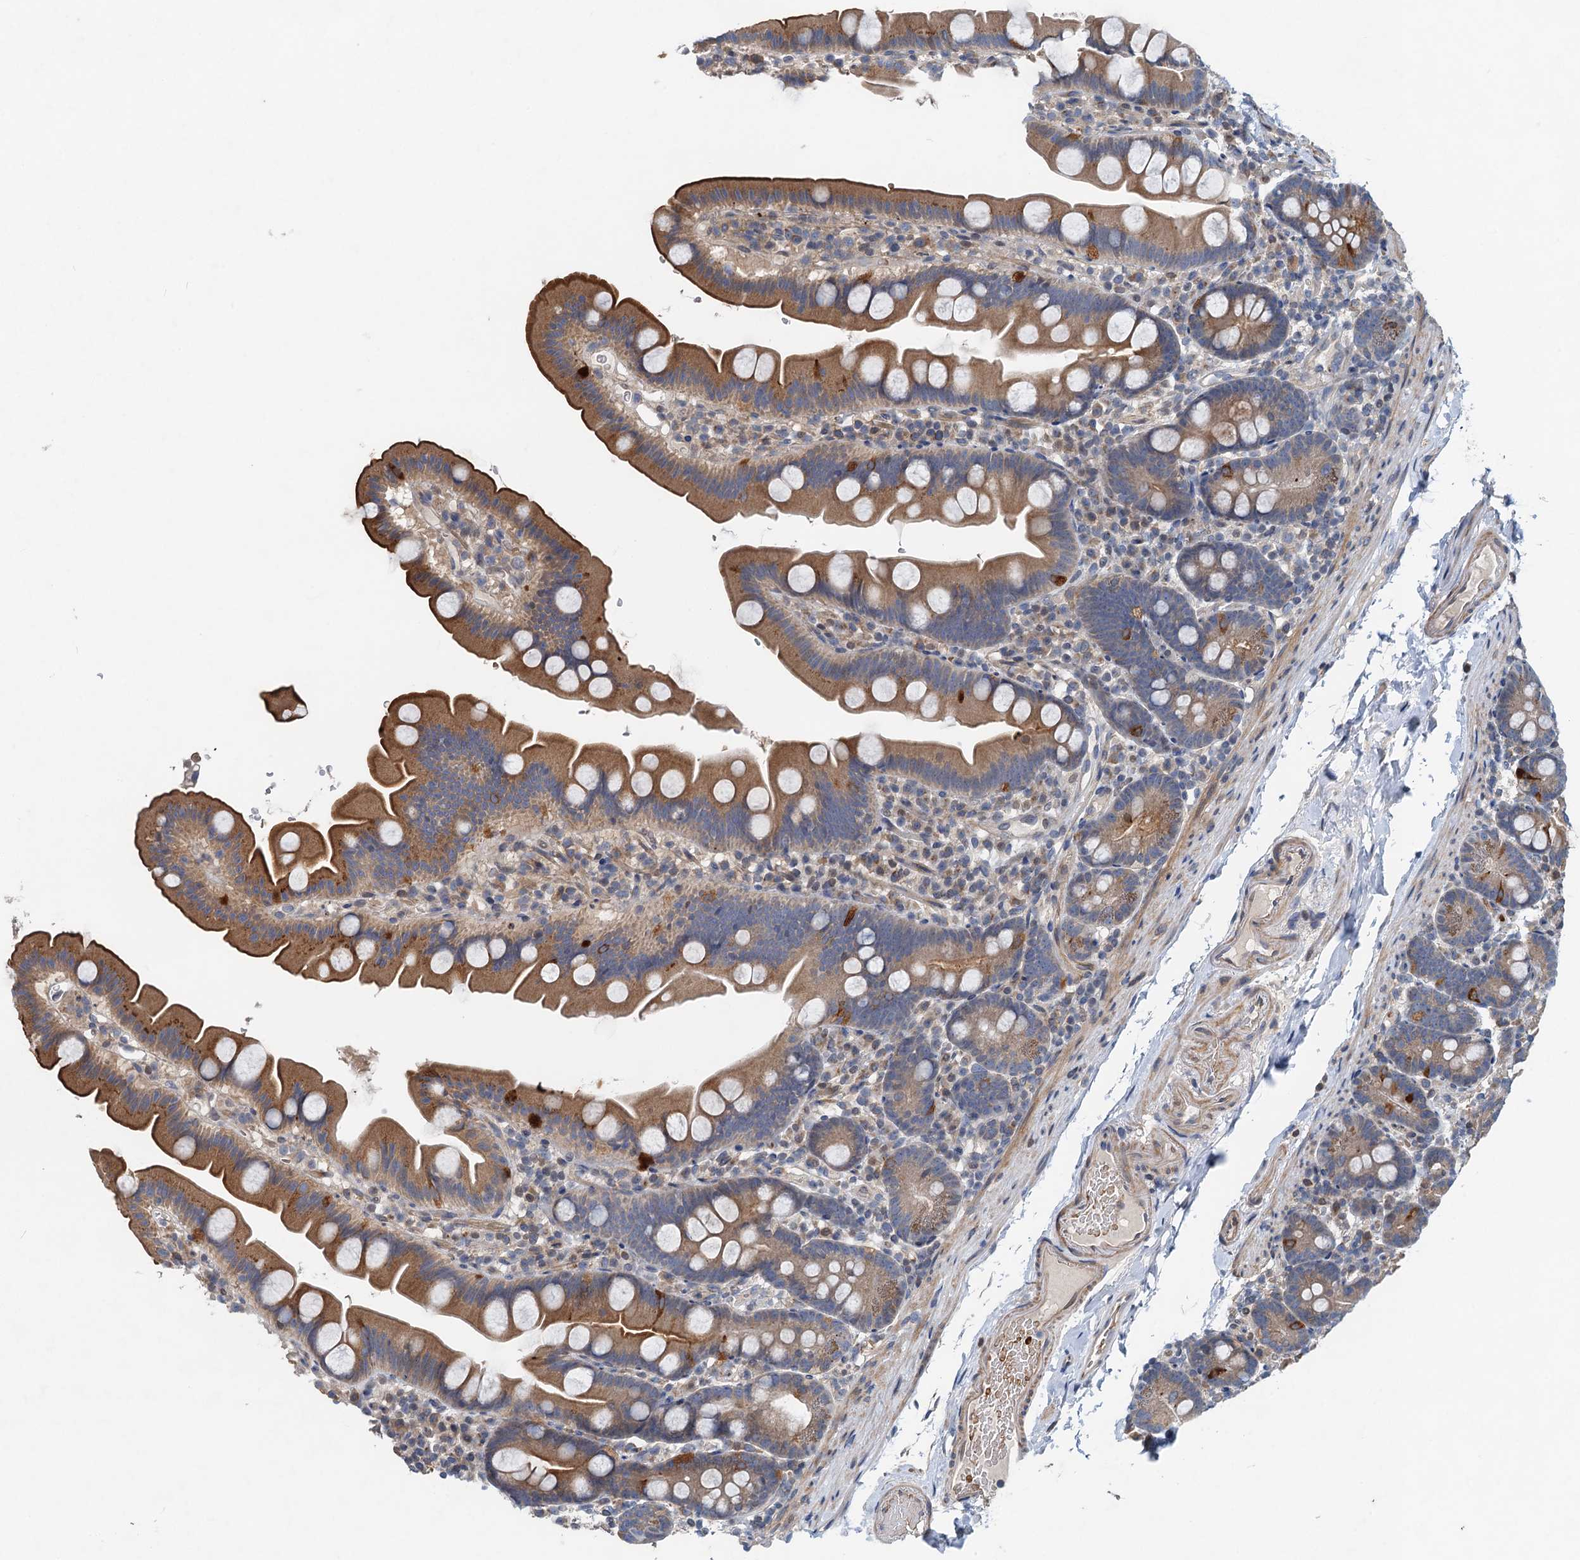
{"staining": {"intensity": "moderate", "quantity": "25%-75%", "location": "cytoplasmic/membranous"}, "tissue": "small intestine", "cell_type": "Glandular cells", "image_type": "normal", "snomed": [{"axis": "morphology", "description": "Normal tissue, NOS"}, {"axis": "topography", "description": "Small intestine"}], "caption": "Approximately 25%-75% of glandular cells in unremarkable human small intestine reveal moderate cytoplasmic/membranous protein positivity as visualized by brown immunohistochemical staining.", "gene": "NBEA", "patient": {"sex": "female", "age": 68}}